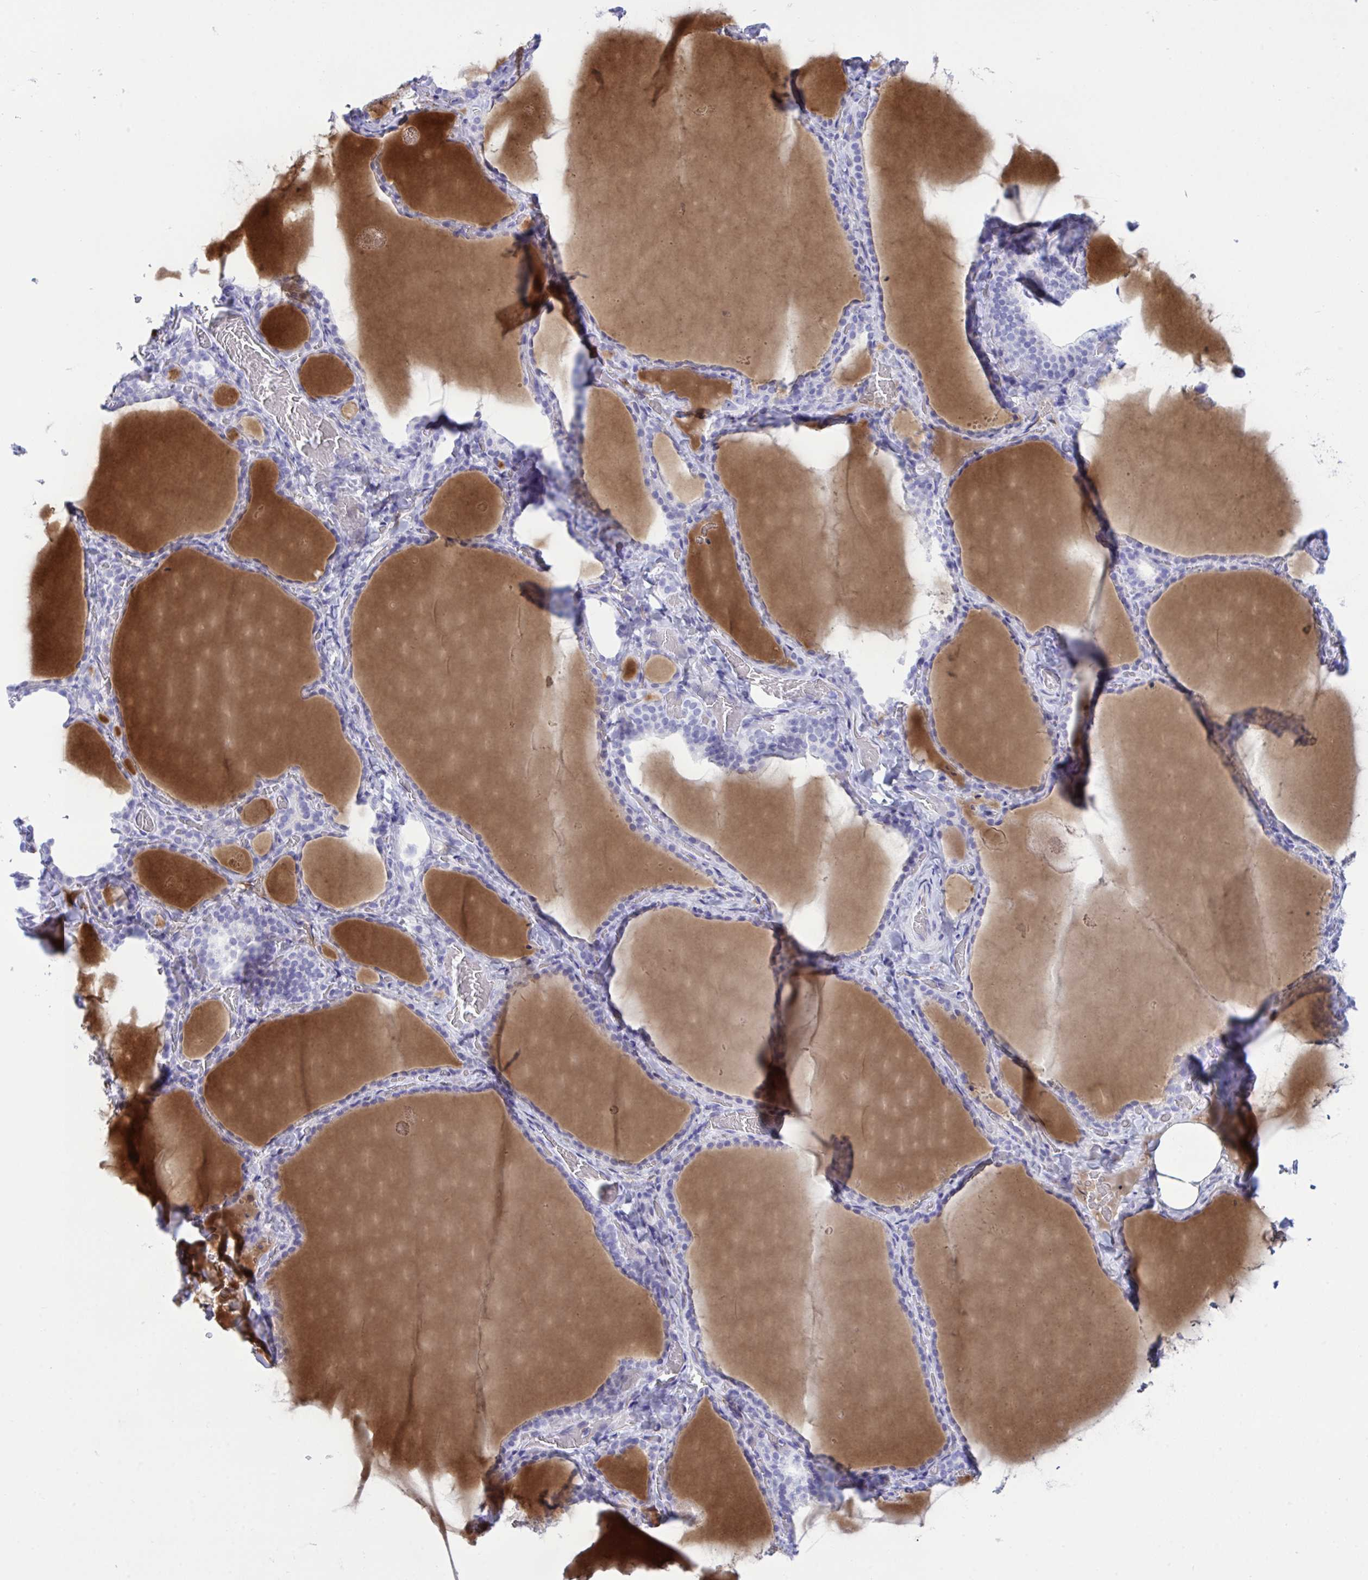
{"staining": {"intensity": "negative", "quantity": "none", "location": "none"}, "tissue": "thyroid gland", "cell_type": "Glandular cells", "image_type": "normal", "snomed": [{"axis": "morphology", "description": "Normal tissue, NOS"}, {"axis": "topography", "description": "Thyroid gland"}], "caption": "The immunohistochemistry image has no significant positivity in glandular cells of thyroid gland.", "gene": "BEX5", "patient": {"sex": "female", "age": 22}}